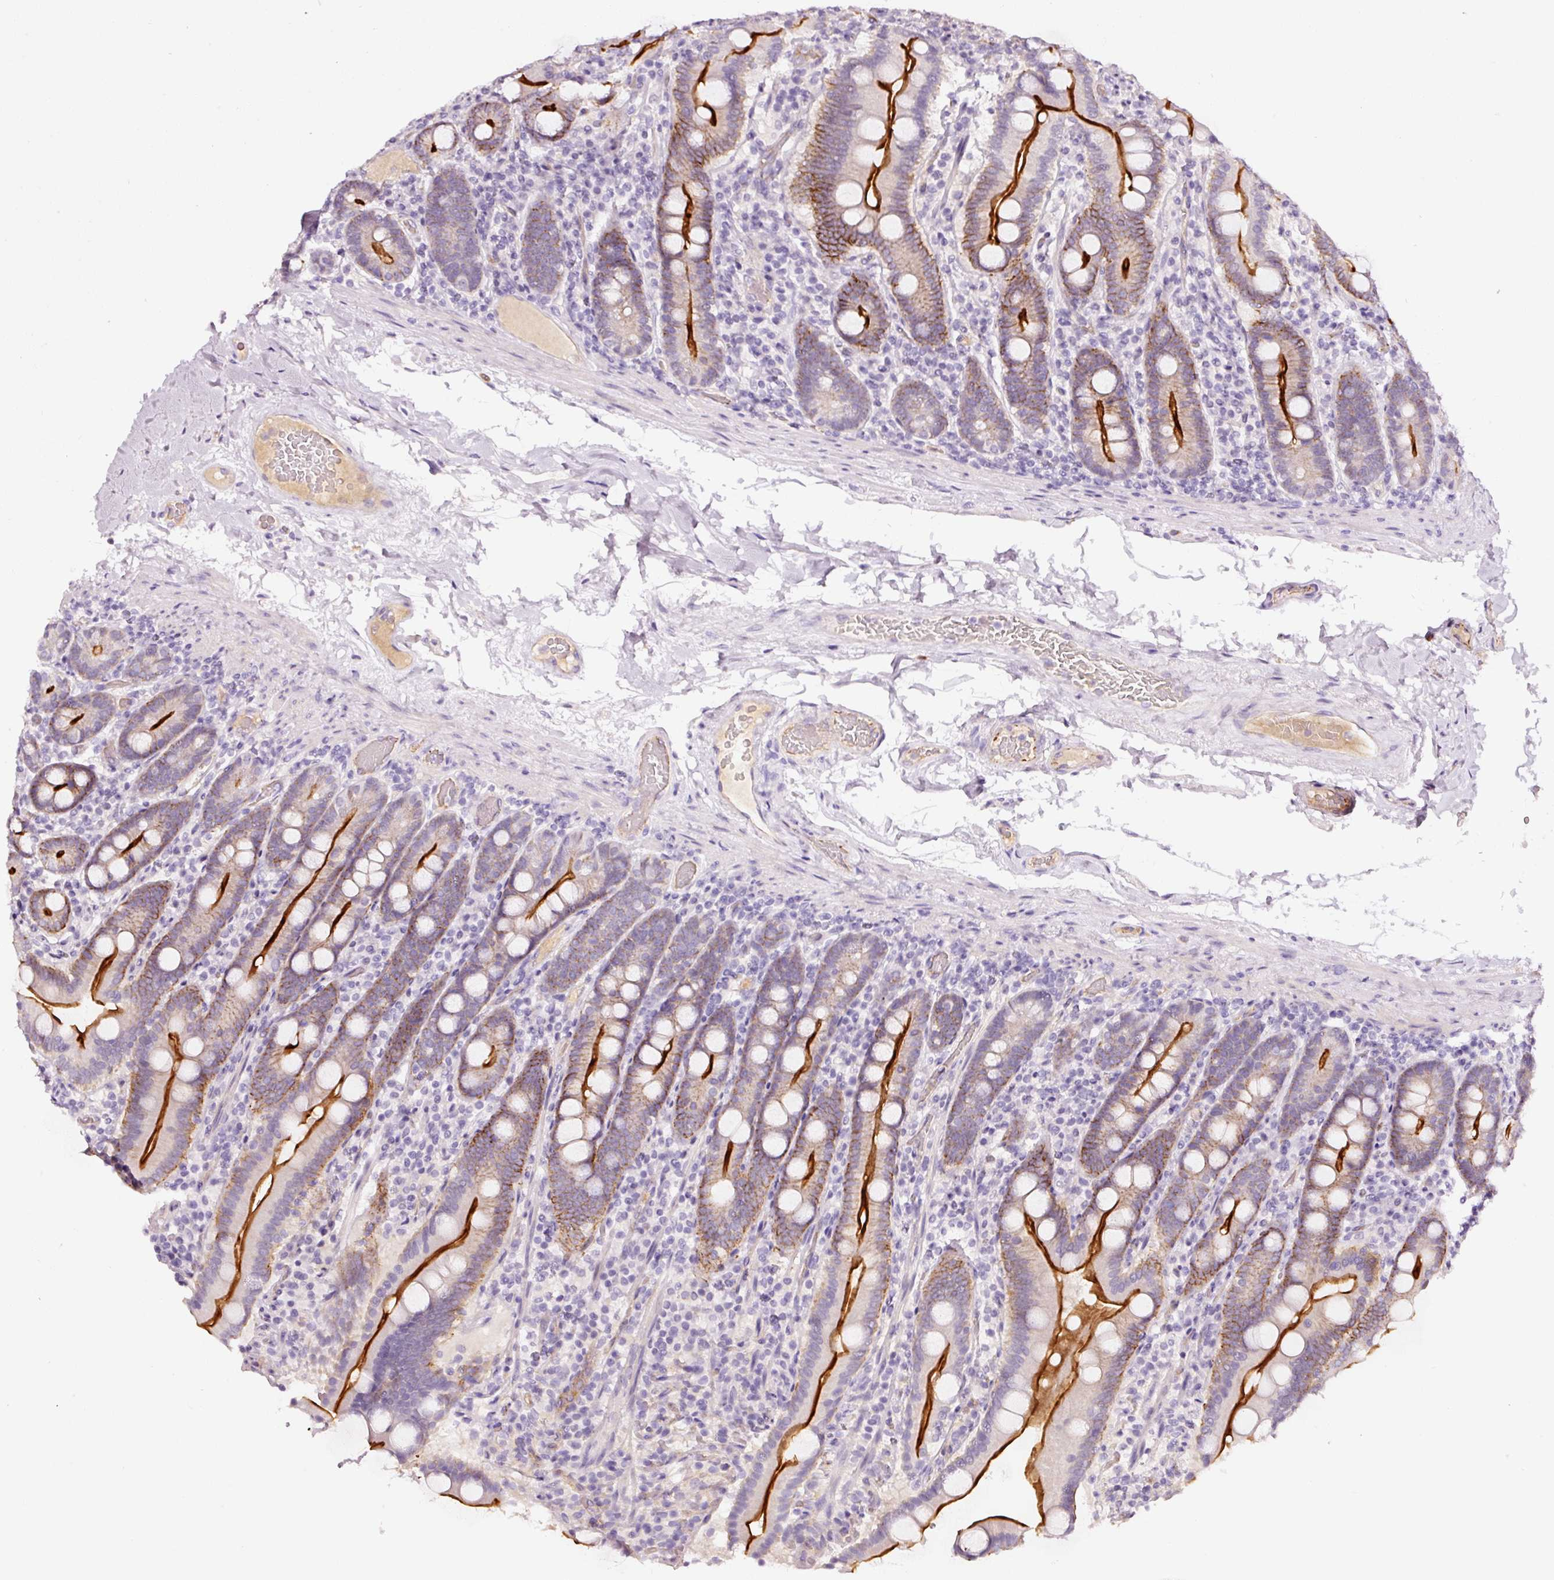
{"staining": {"intensity": "moderate", "quantity": "25%-75%", "location": "cytoplasmic/membranous"}, "tissue": "duodenum", "cell_type": "Glandular cells", "image_type": "normal", "snomed": [{"axis": "morphology", "description": "Normal tissue, NOS"}, {"axis": "topography", "description": "Duodenum"}], "caption": "This histopathology image reveals IHC staining of benign human duodenum, with medium moderate cytoplasmic/membranous staining in about 25%-75% of glandular cells.", "gene": "ABCB4", "patient": {"sex": "male", "age": 55}}